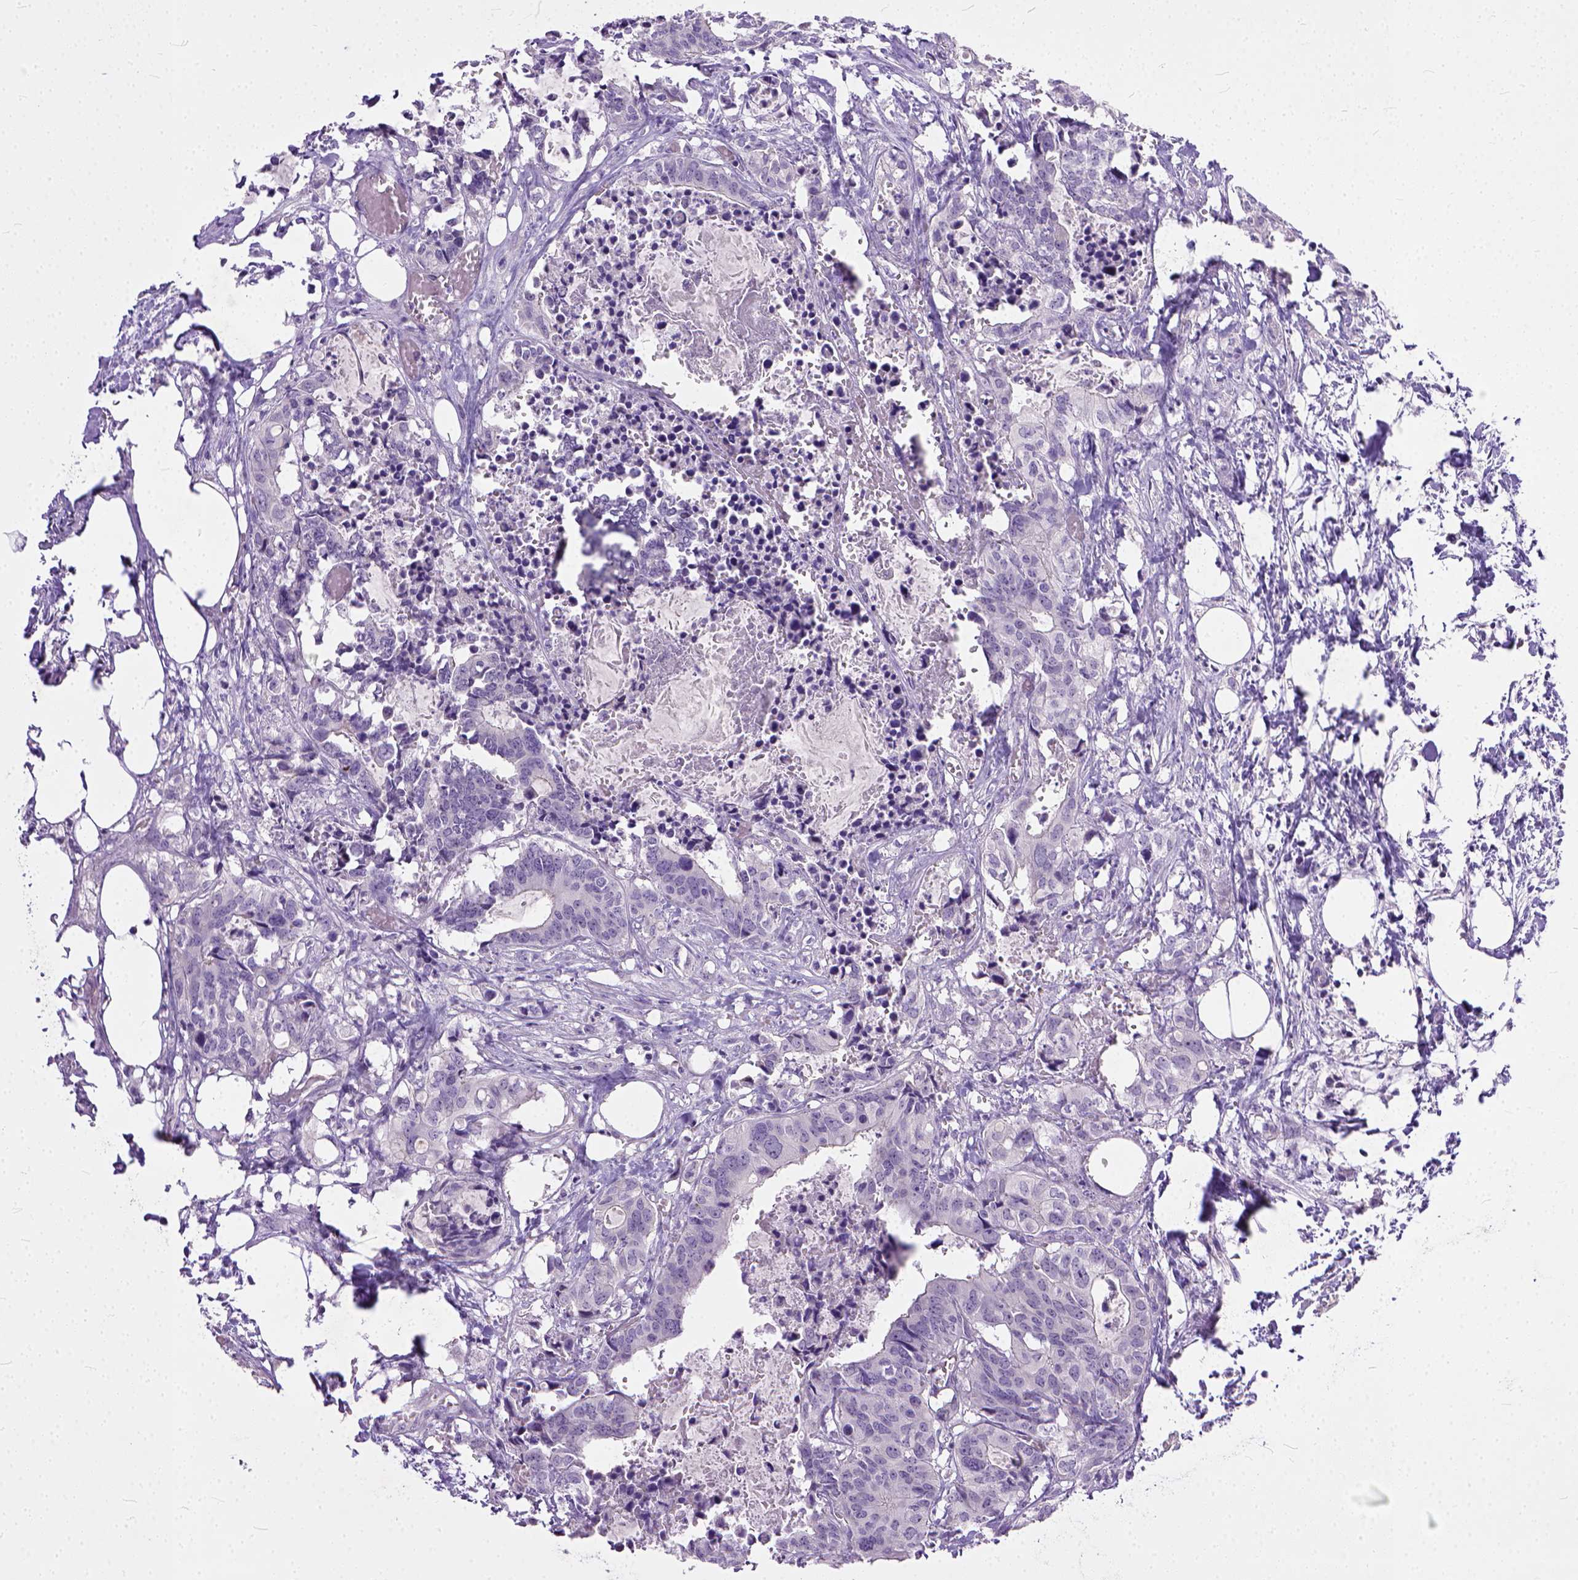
{"staining": {"intensity": "negative", "quantity": "none", "location": "none"}, "tissue": "colorectal cancer", "cell_type": "Tumor cells", "image_type": "cancer", "snomed": [{"axis": "morphology", "description": "Adenocarcinoma, NOS"}, {"axis": "topography", "description": "Colon"}, {"axis": "topography", "description": "Rectum"}], "caption": "This is an immunohistochemistry photomicrograph of colorectal cancer (adenocarcinoma). There is no expression in tumor cells.", "gene": "ADGRF1", "patient": {"sex": "male", "age": 57}}